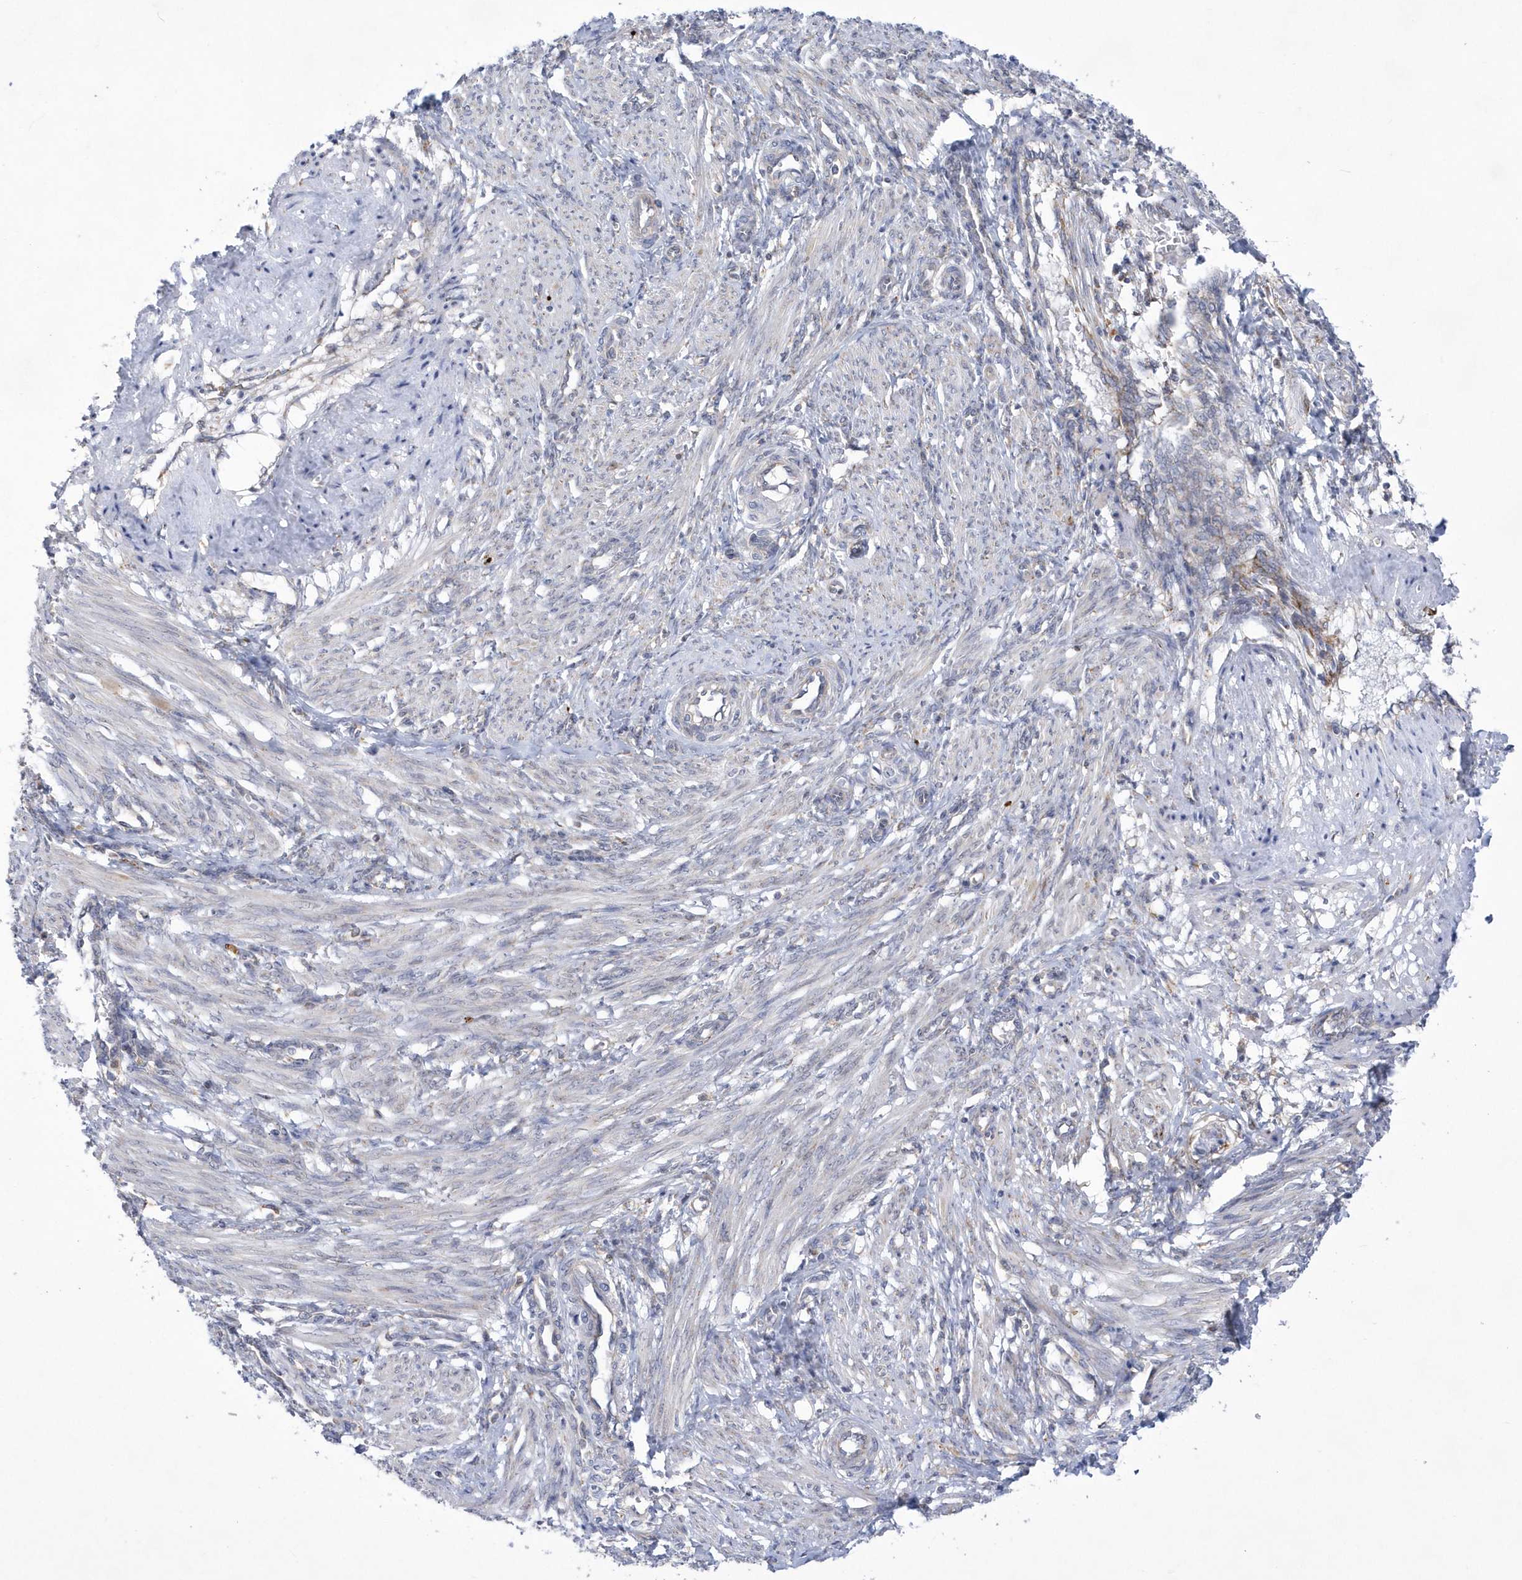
{"staining": {"intensity": "negative", "quantity": "none", "location": "none"}, "tissue": "smooth muscle", "cell_type": "Smooth muscle cells", "image_type": "normal", "snomed": [{"axis": "morphology", "description": "Normal tissue, NOS"}, {"axis": "topography", "description": "Endometrium"}], "caption": "IHC micrograph of unremarkable human smooth muscle stained for a protein (brown), which reveals no expression in smooth muscle cells.", "gene": "MED31", "patient": {"sex": "female", "age": 33}}